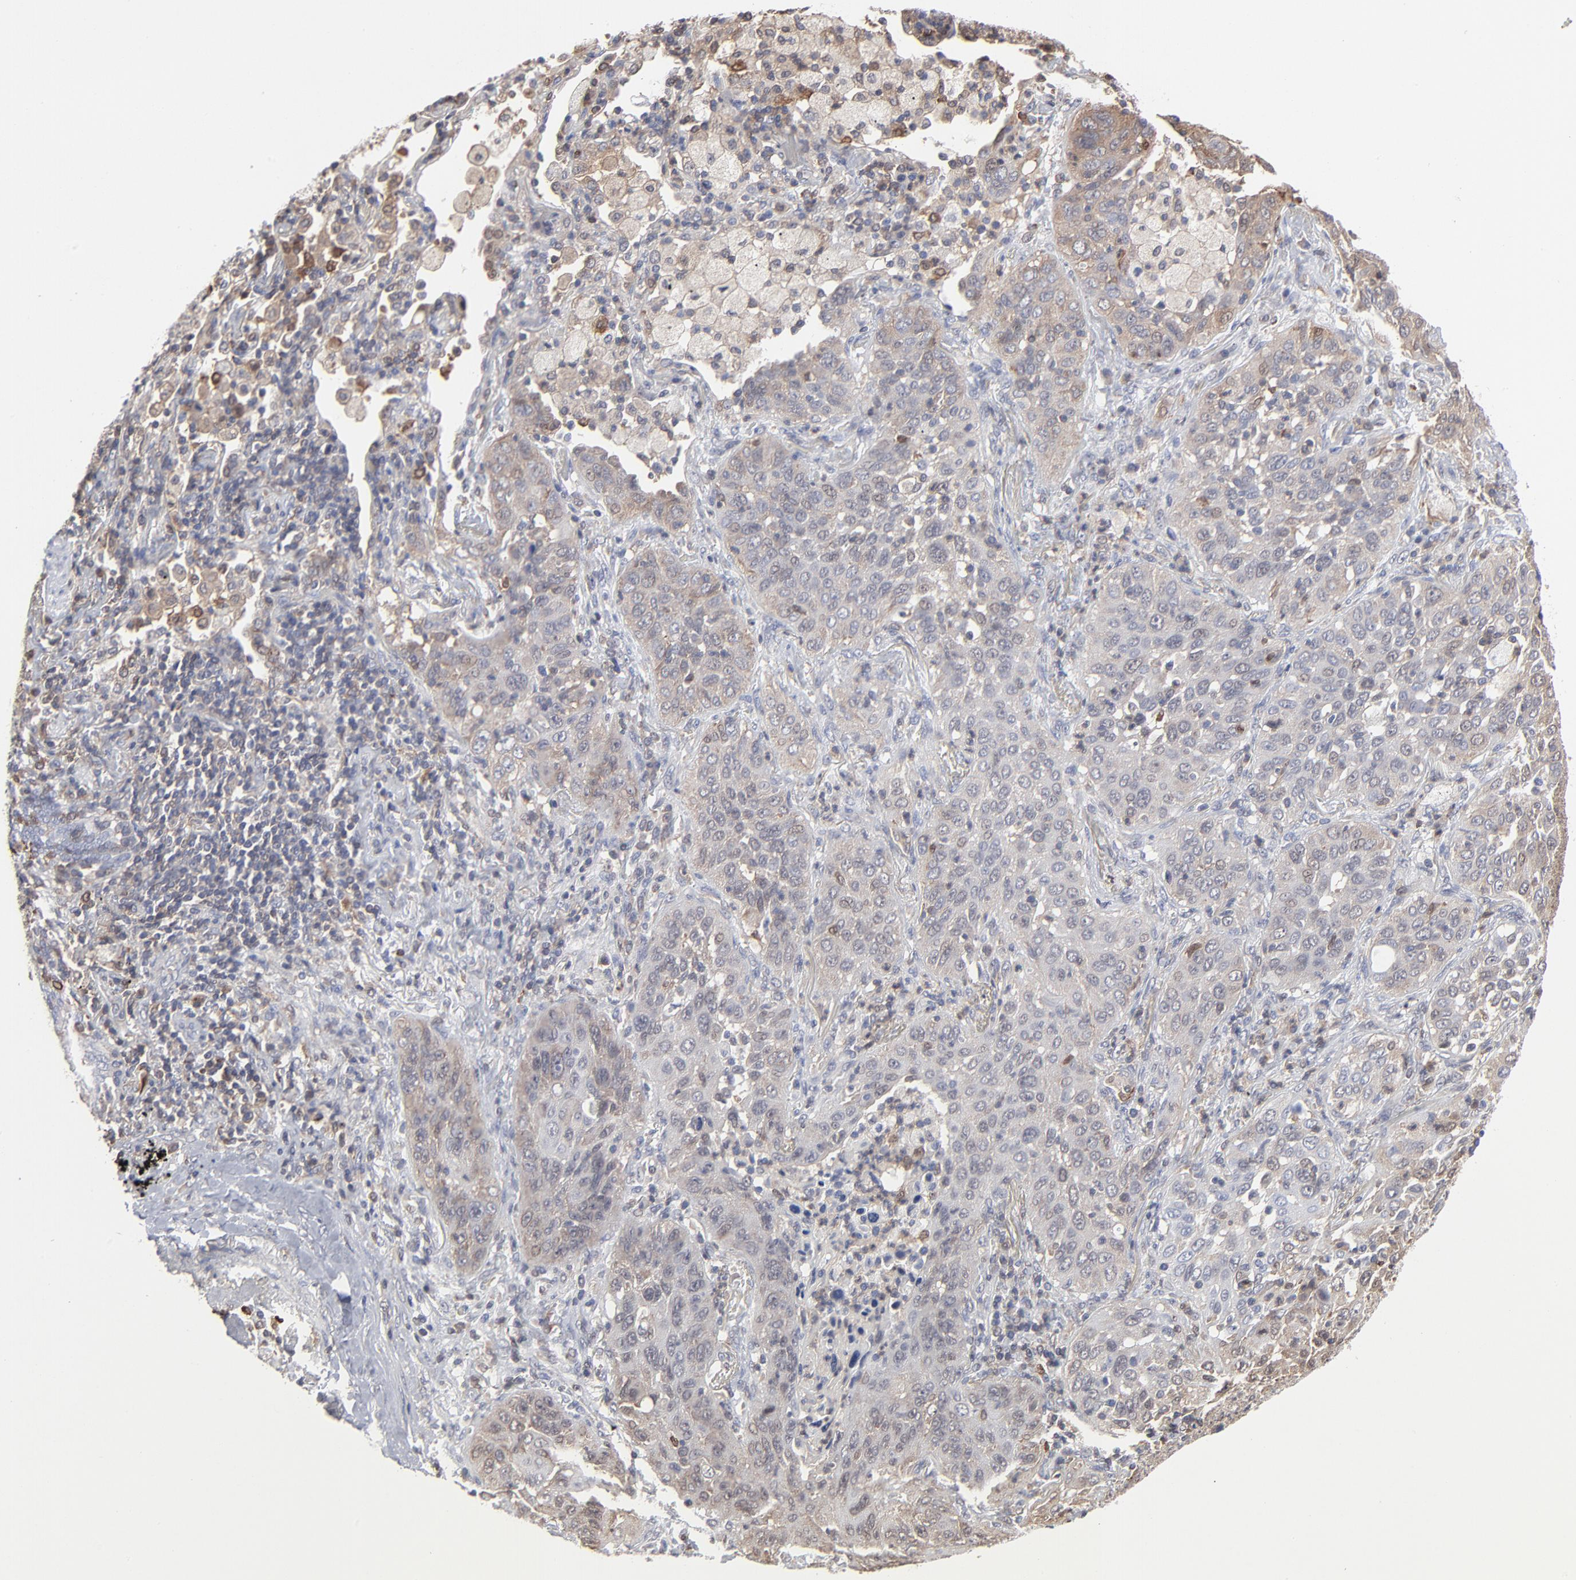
{"staining": {"intensity": "weak", "quantity": ">75%", "location": "cytoplasmic/membranous"}, "tissue": "lung cancer", "cell_type": "Tumor cells", "image_type": "cancer", "snomed": [{"axis": "morphology", "description": "Squamous cell carcinoma, NOS"}, {"axis": "topography", "description": "Lung"}], "caption": "This is a histology image of IHC staining of lung cancer, which shows weak positivity in the cytoplasmic/membranous of tumor cells.", "gene": "MAP2K1", "patient": {"sex": "female", "age": 67}}